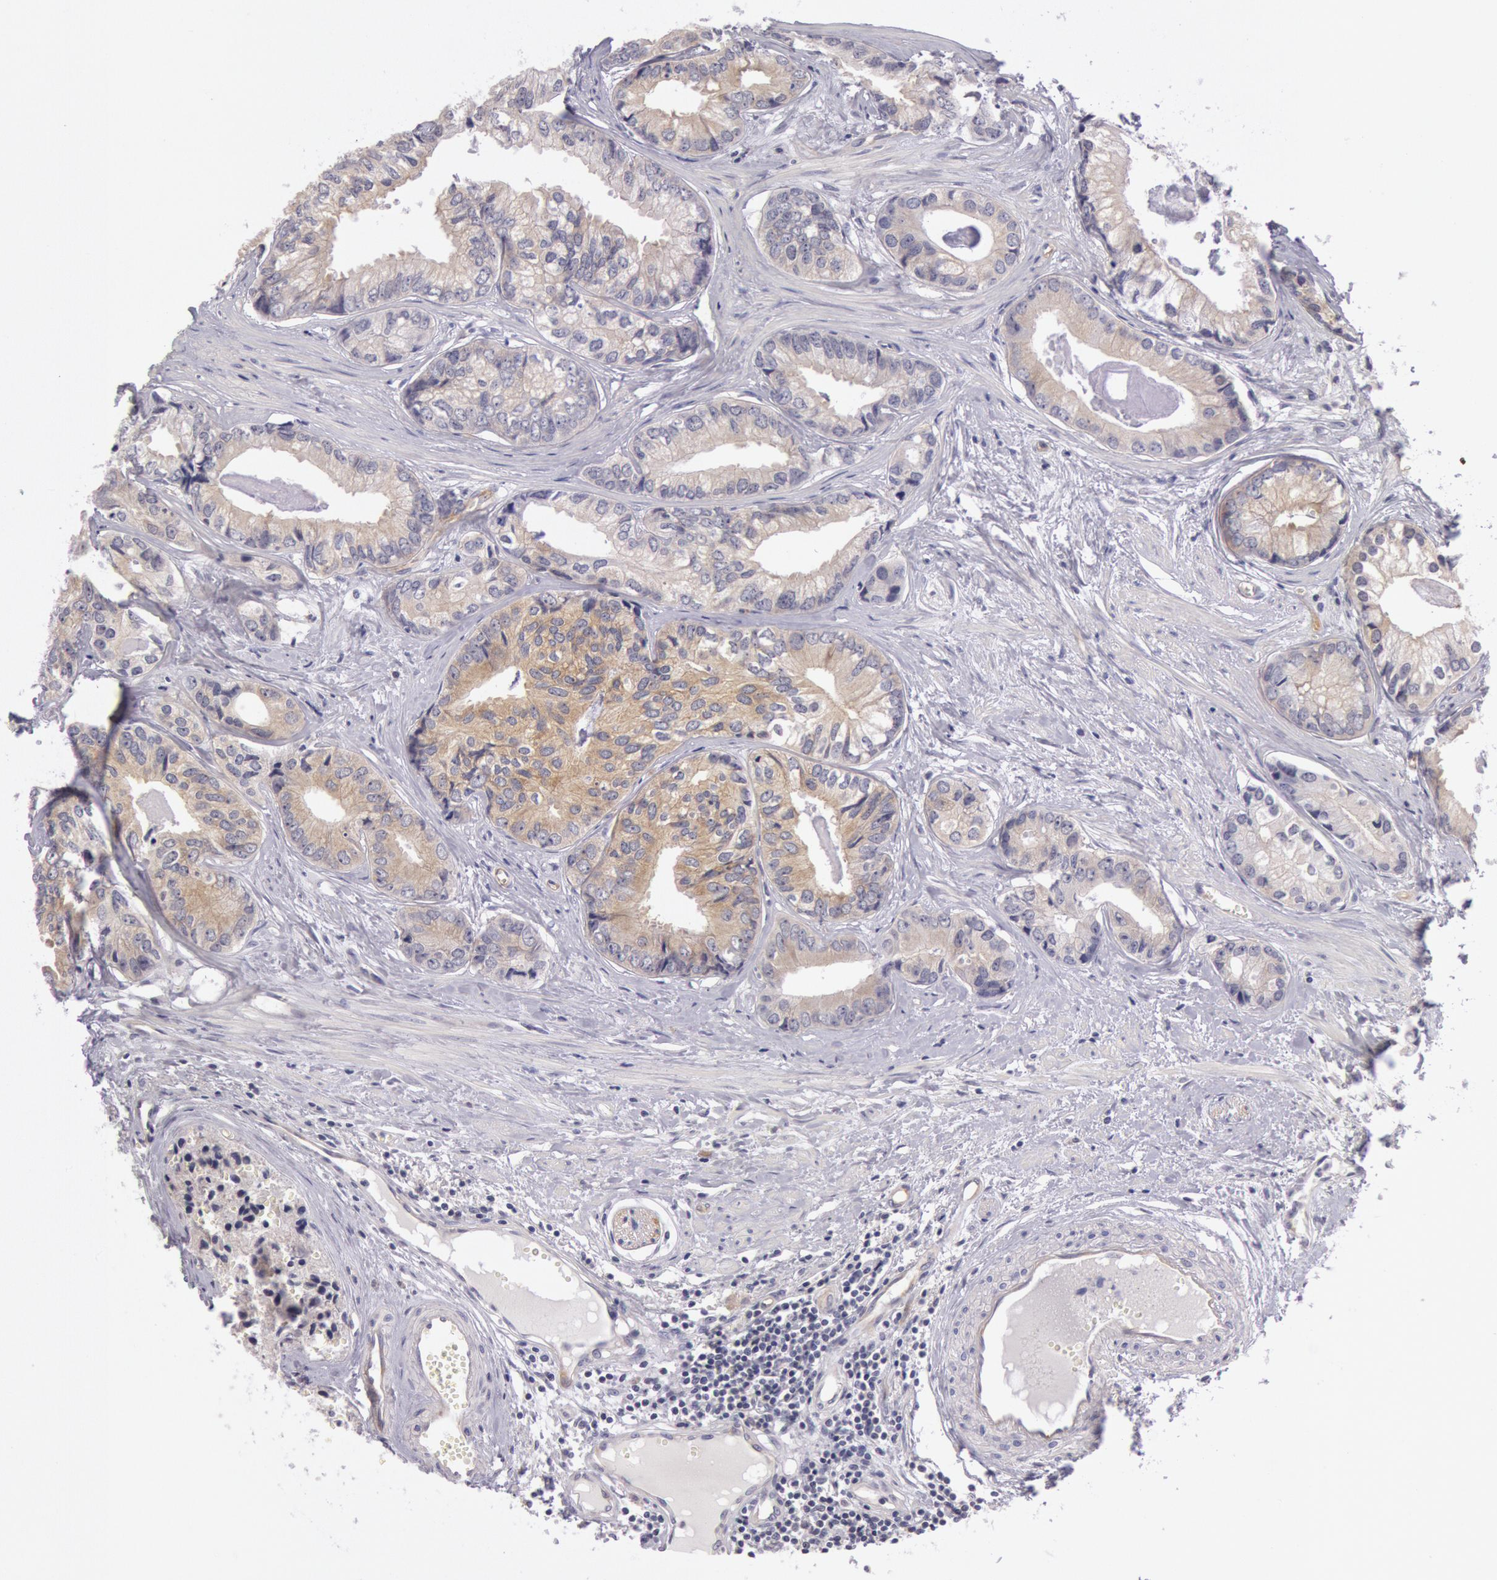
{"staining": {"intensity": "weak", "quantity": "<25%", "location": "cytoplasmic/membranous"}, "tissue": "prostate cancer", "cell_type": "Tumor cells", "image_type": "cancer", "snomed": [{"axis": "morphology", "description": "Adenocarcinoma, High grade"}, {"axis": "topography", "description": "Prostate"}], "caption": "DAB (3,3'-diaminobenzidine) immunohistochemical staining of human prostate cancer (high-grade adenocarcinoma) displays no significant expression in tumor cells.", "gene": "MYO5A", "patient": {"sex": "male", "age": 56}}